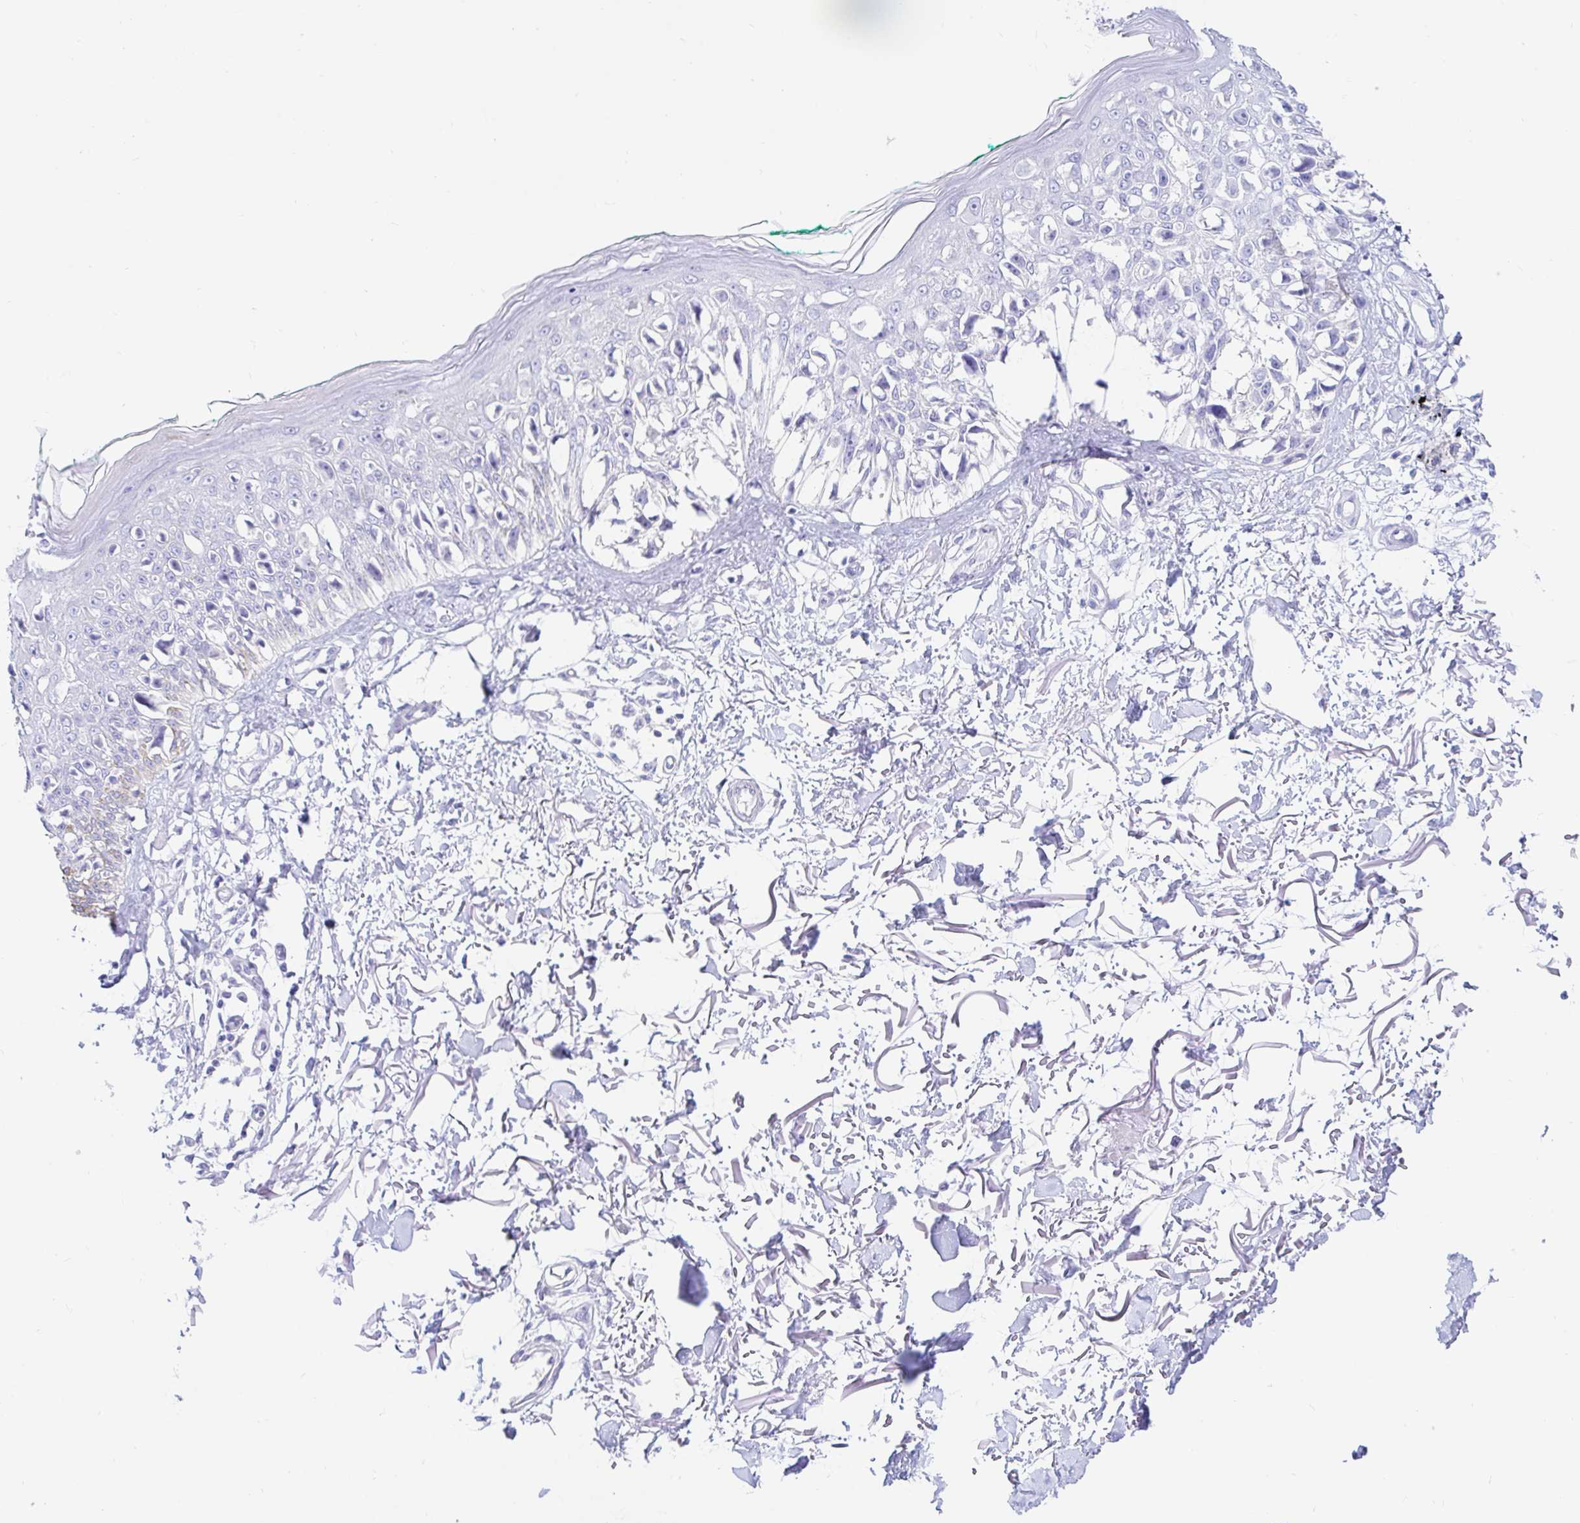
{"staining": {"intensity": "negative", "quantity": "none", "location": "none"}, "tissue": "melanoma", "cell_type": "Tumor cells", "image_type": "cancer", "snomed": [{"axis": "morphology", "description": "Malignant melanoma, NOS"}, {"axis": "topography", "description": "Skin"}], "caption": "A photomicrograph of human malignant melanoma is negative for staining in tumor cells.", "gene": "PPP1R1B", "patient": {"sex": "male", "age": 73}}